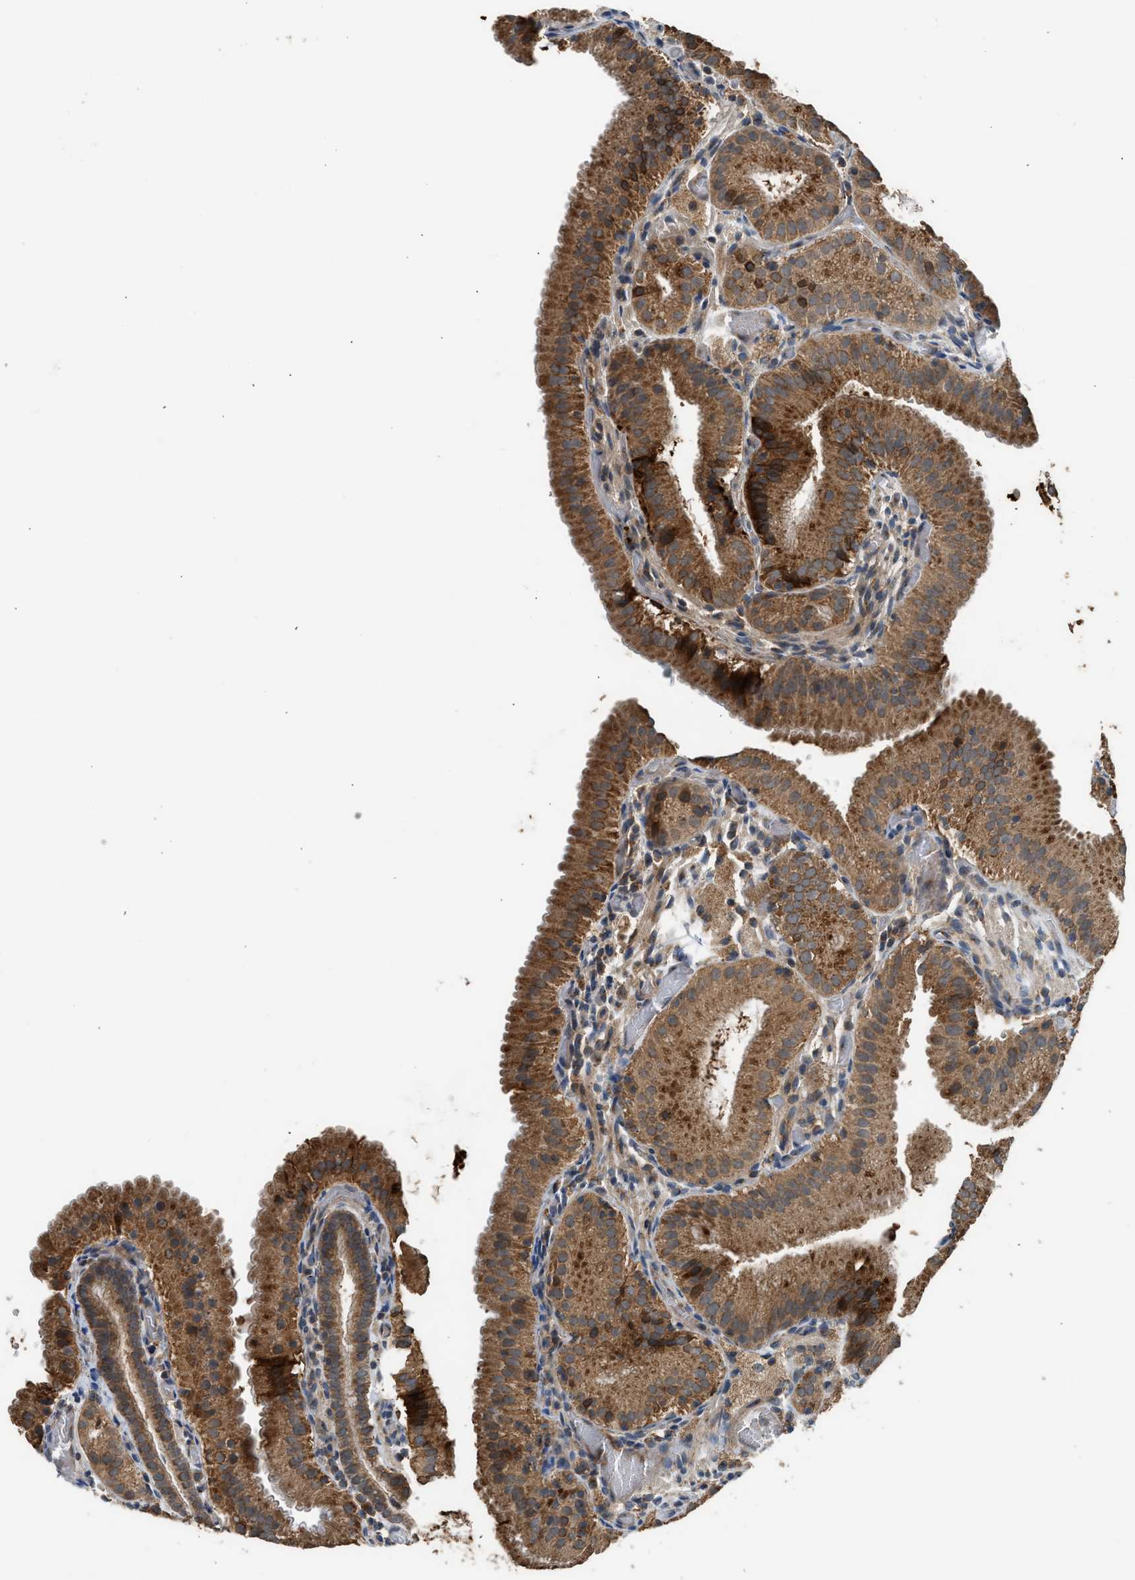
{"staining": {"intensity": "strong", "quantity": ">75%", "location": "cytoplasmic/membranous"}, "tissue": "gallbladder", "cell_type": "Glandular cells", "image_type": "normal", "snomed": [{"axis": "morphology", "description": "Normal tissue, NOS"}, {"axis": "topography", "description": "Gallbladder"}], "caption": "This image displays immunohistochemistry (IHC) staining of normal human gallbladder, with high strong cytoplasmic/membranous expression in approximately >75% of glandular cells.", "gene": "STARD3", "patient": {"sex": "male", "age": 54}}